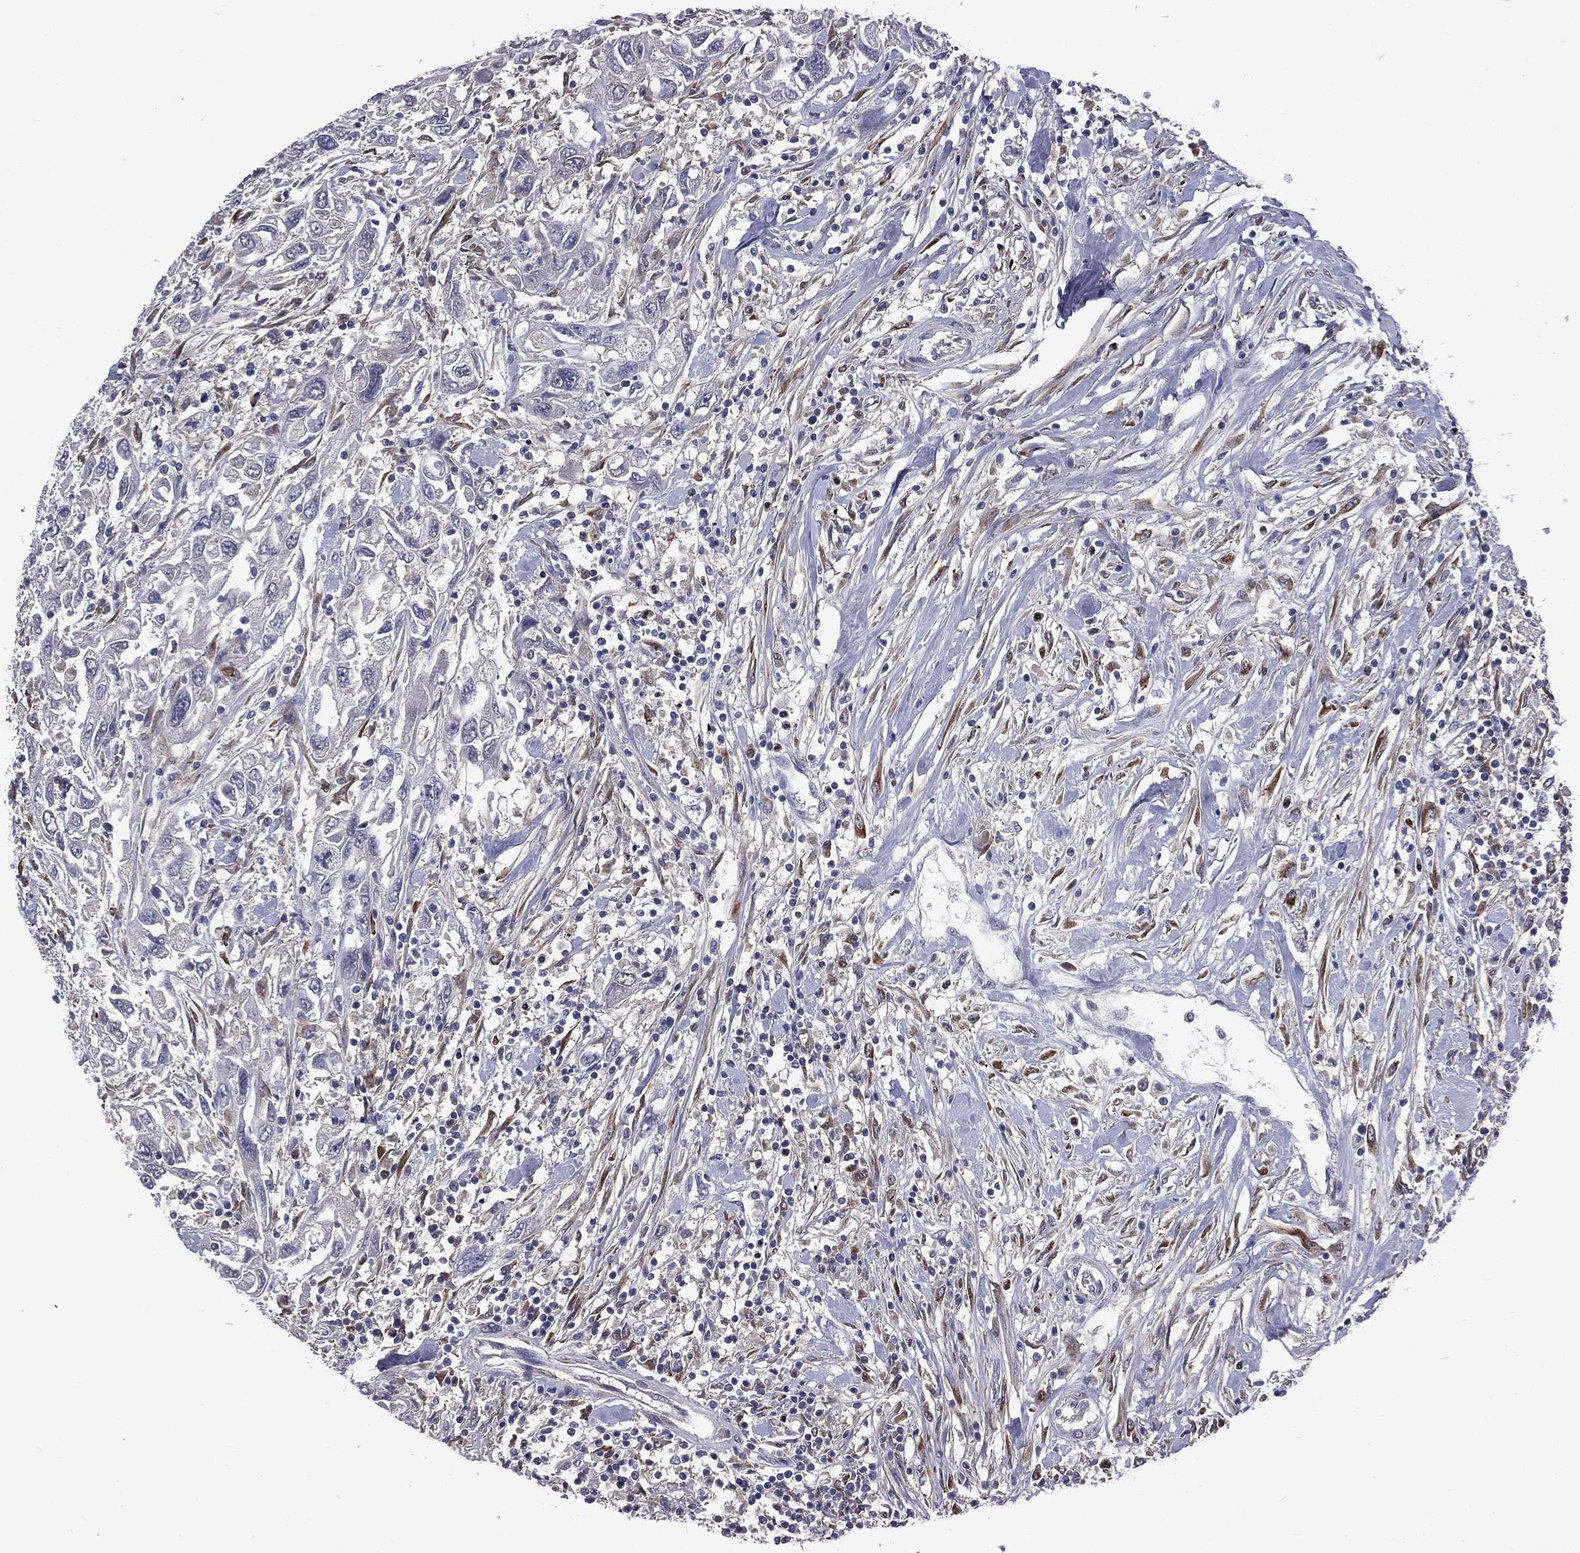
{"staining": {"intensity": "negative", "quantity": "none", "location": "none"}, "tissue": "urothelial cancer", "cell_type": "Tumor cells", "image_type": "cancer", "snomed": [{"axis": "morphology", "description": "Urothelial carcinoma, High grade"}, {"axis": "topography", "description": "Urinary bladder"}], "caption": "DAB immunohistochemical staining of human urothelial cancer demonstrates no significant staining in tumor cells.", "gene": "CA12", "patient": {"sex": "male", "age": 76}}